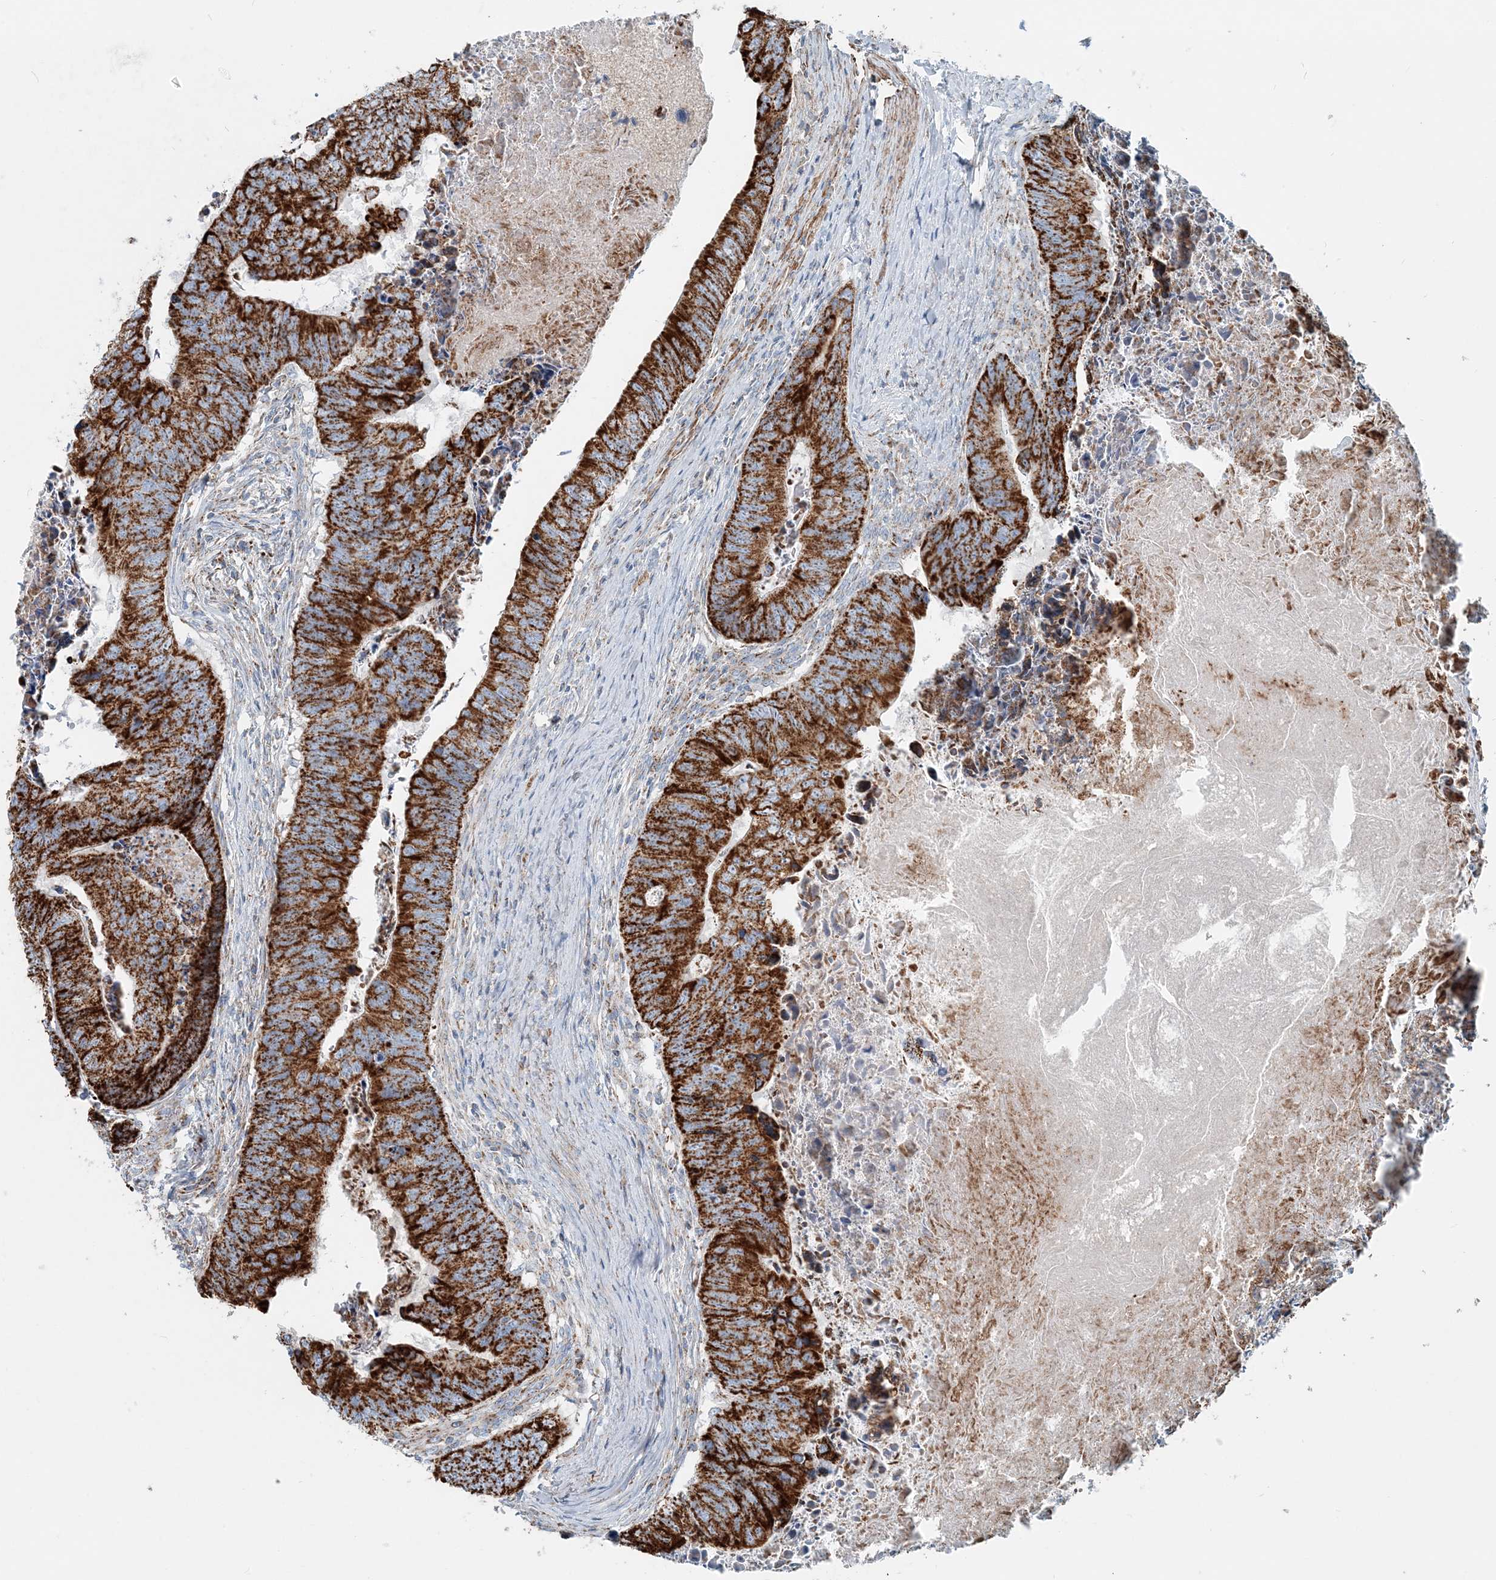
{"staining": {"intensity": "strong", "quantity": ">75%", "location": "cytoplasmic/membranous"}, "tissue": "colorectal cancer", "cell_type": "Tumor cells", "image_type": "cancer", "snomed": [{"axis": "morphology", "description": "Adenocarcinoma, NOS"}, {"axis": "topography", "description": "Colon"}], "caption": "High-magnification brightfield microscopy of colorectal cancer (adenocarcinoma) stained with DAB (brown) and counterstained with hematoxylin (blue). tumor cells exhibit strong cytoplasmic/membranous expression is appreciated in approximately>75% of cells.", "gene": "INTU", "patient": {"sex": "female", "age": 67}}